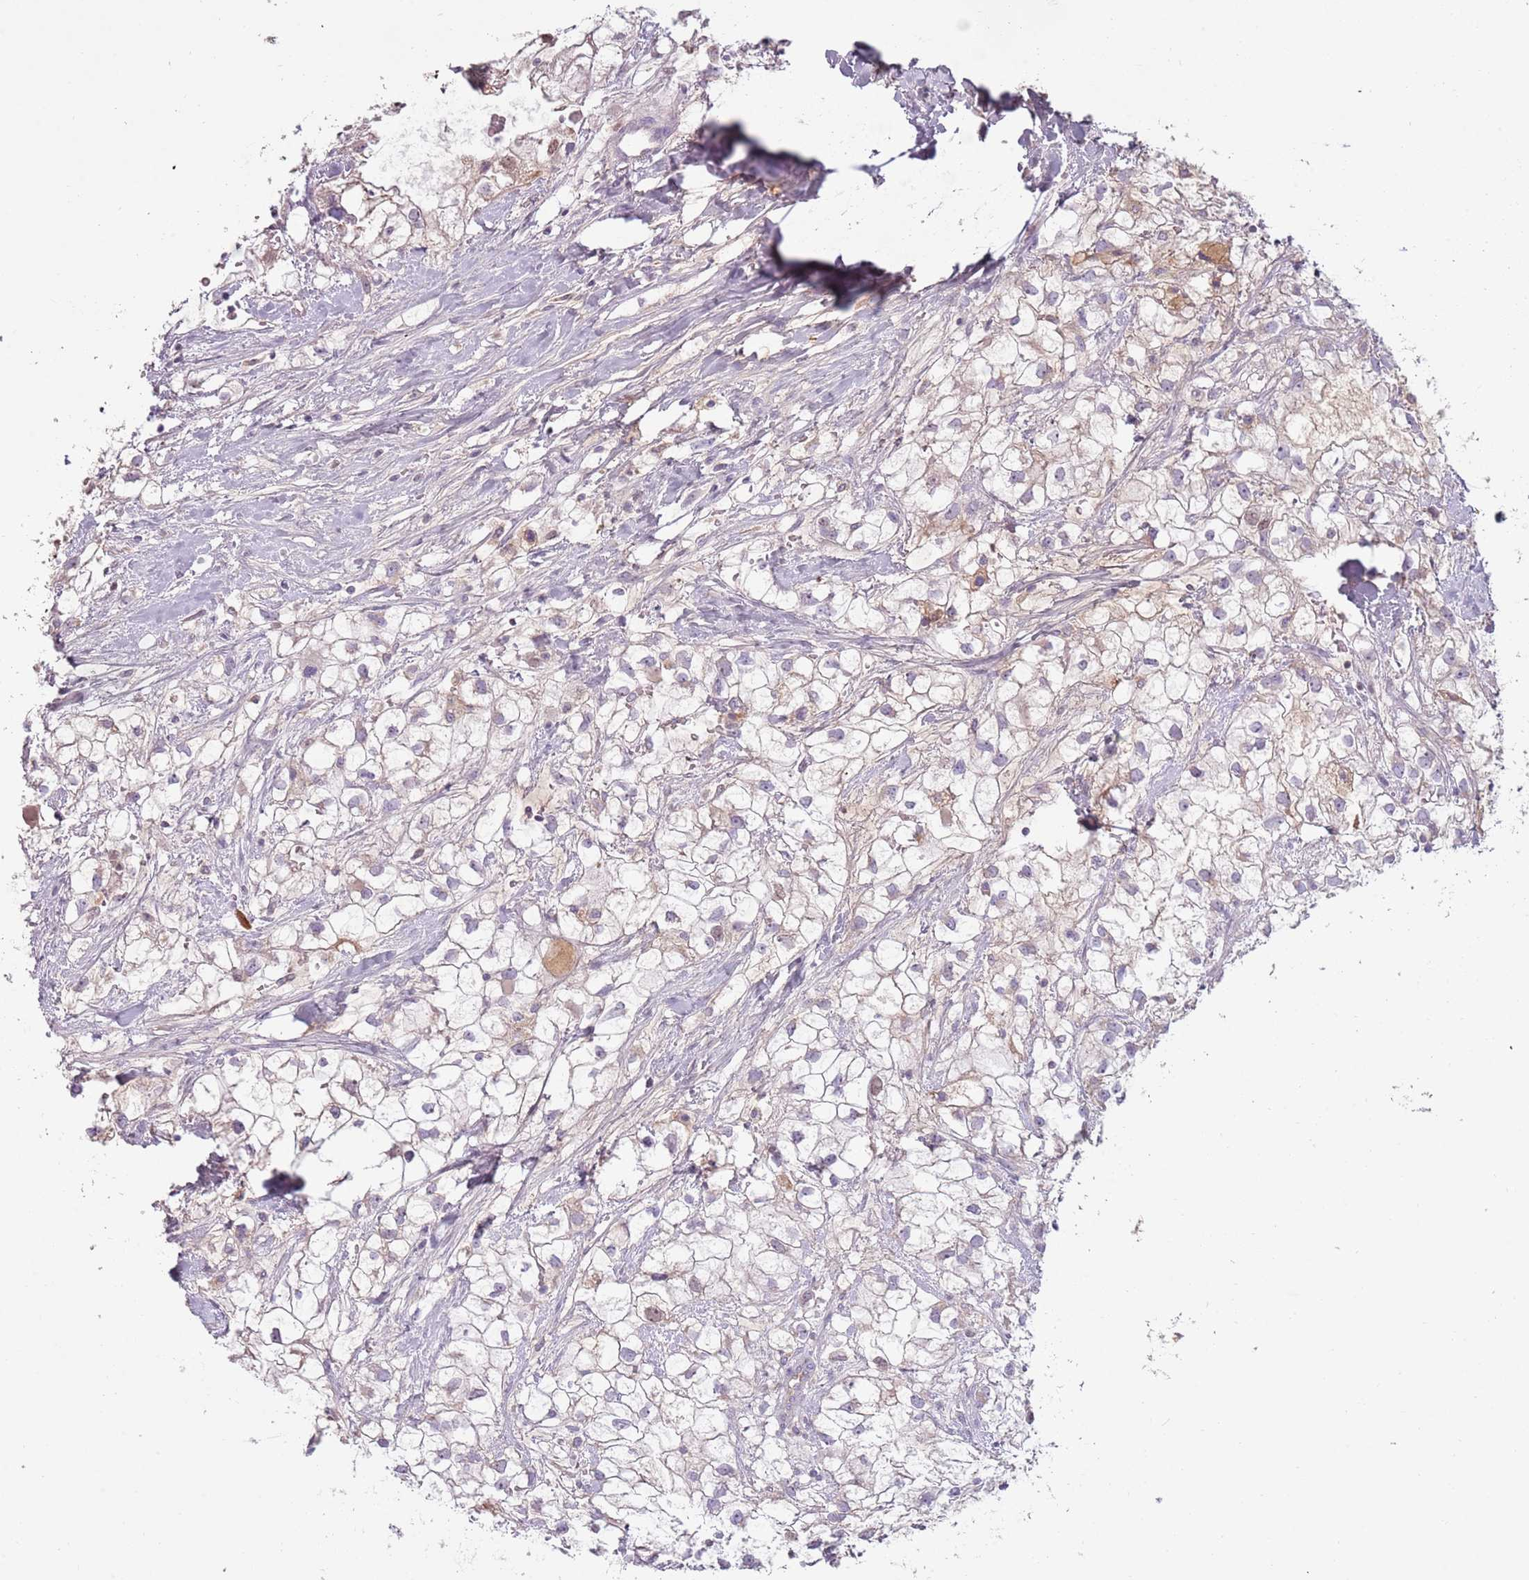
{"staining": {"intensity": "negative", "quantity": "none", "location": "none"}, "tissue": "renal cancer", "cell_type": "Tumor cells", "image_type": "cancer", "snomed": [{"axis": "morphology", "description": "Adenocarcinoma, NOS"}, {"axis": "topography", "description": "Kidney"}], "caption": "Immunohistochemistry (IHC) of human renal cancer (adenocarcinoma) reveals no expression in tumor cells.", "gene": "SYS1", "patient": {"sex": "male", "age": 59}}